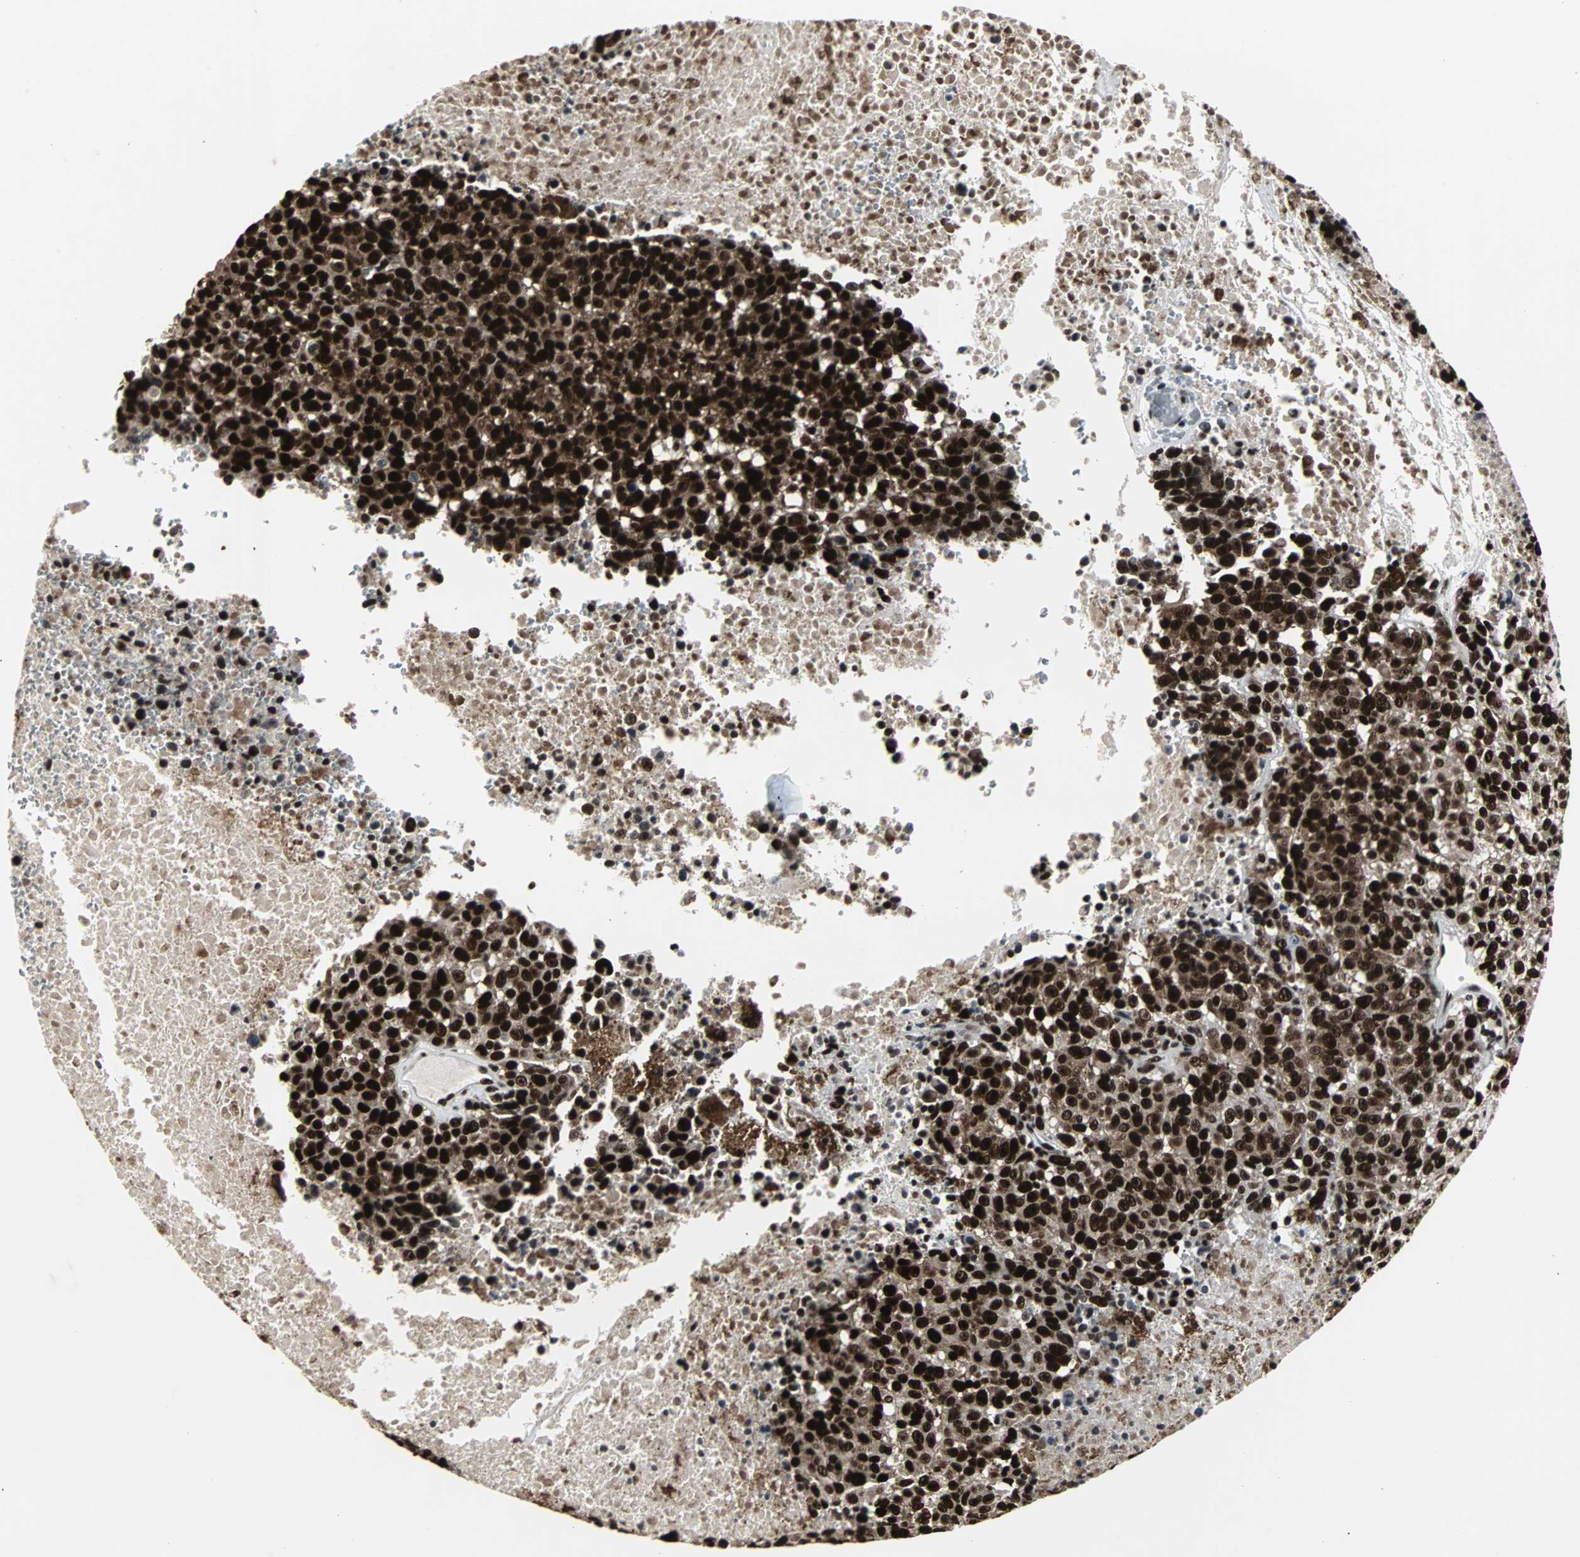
{"staining": {"intensity": "strong", "quantity": ">75%", "location": "nuclear"}, "tissue": "melanoma", "cell_type": "Tumor cells", "image_type": "cancer", "snomed": [{"axis": "morphology", "description": "Malignant melanoma, Metastatic site"}, {"axis": "topography", "description": "Cerebral cortex"}], "caption": "Immunohistochemistry (IHC) (DAB) staining of human melanoma demonstrates strong nuclear protein expression in approximately >75% of tumor cells.", "gene": "PNKP", "patient": {"sex": "female", "age": 52}}